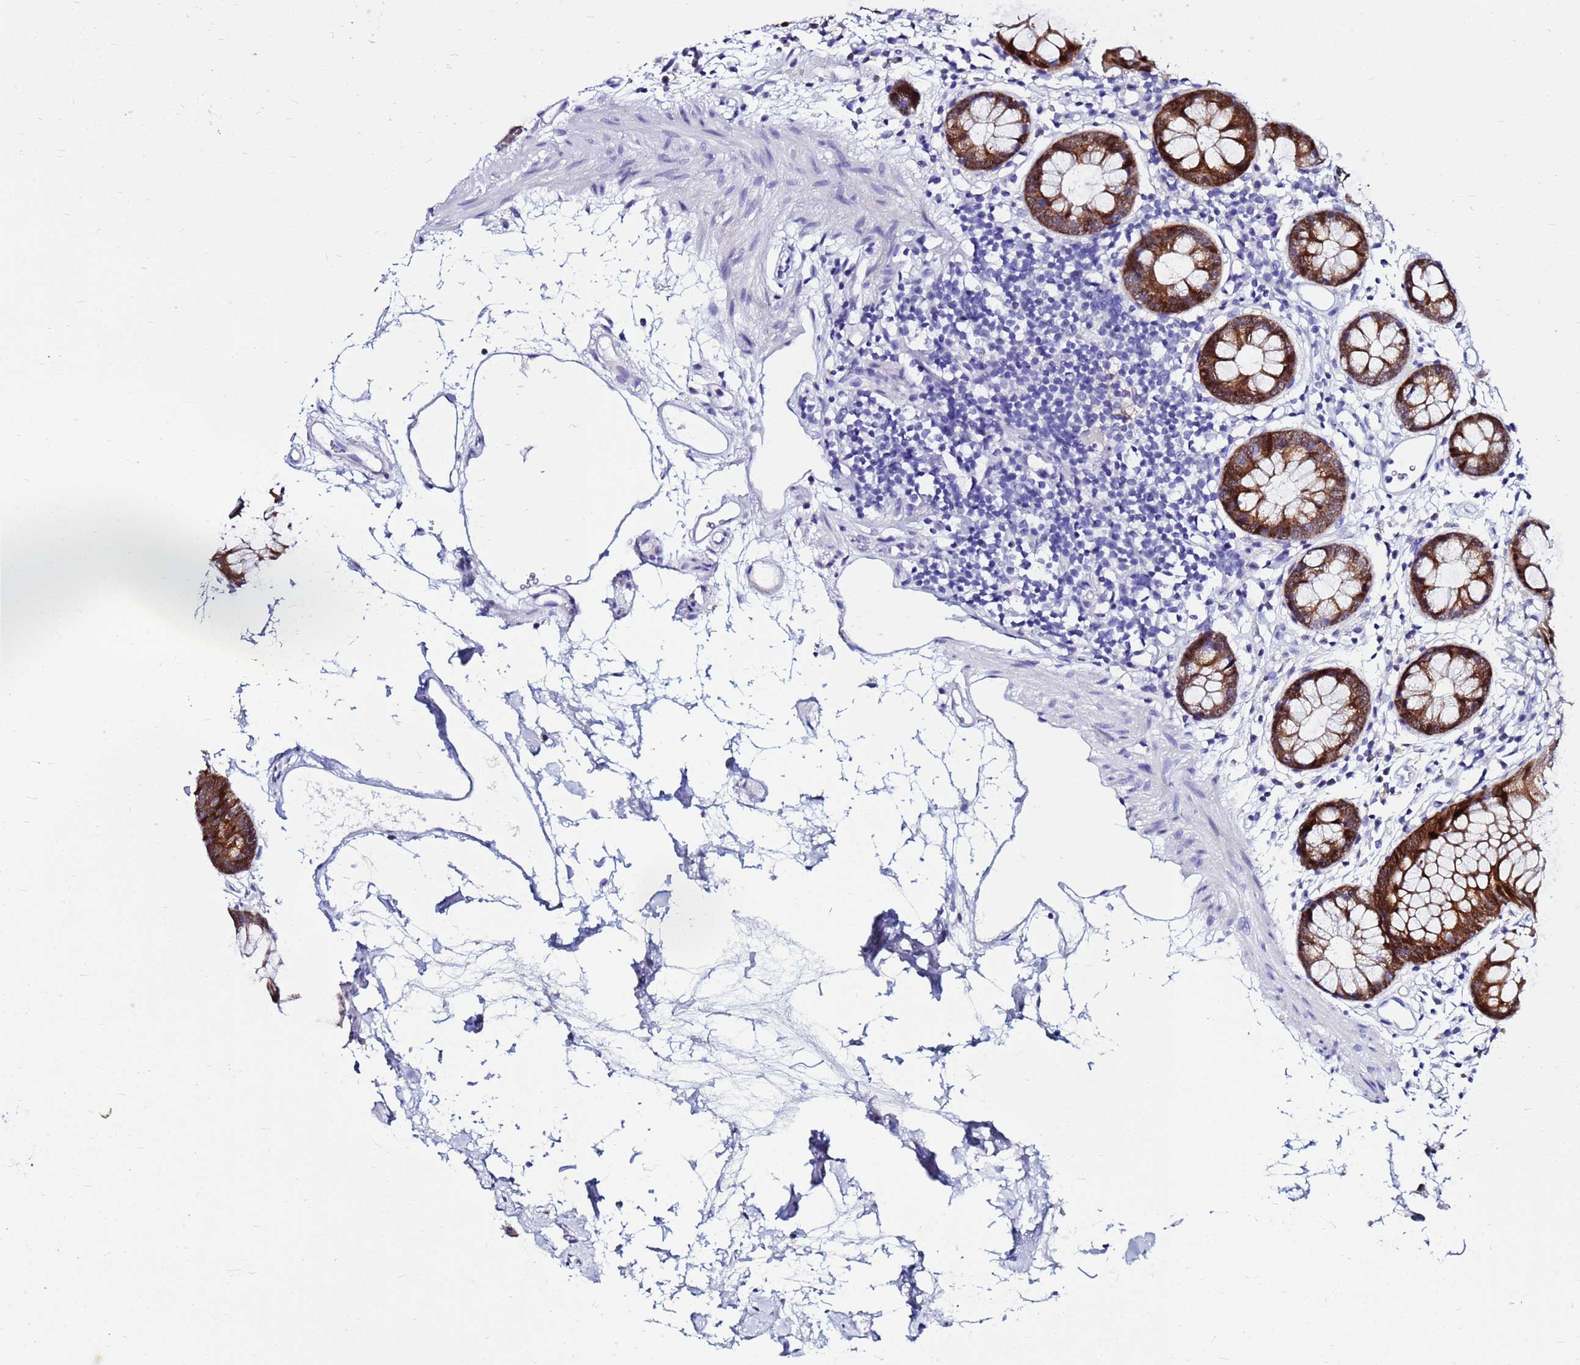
{"staining": {"intensity": "negative", "quantity": "none", "location": "none"}, "tissue": "colon", "cell_type": "Endothelial cells", "image_type": "normal", "snomed": [{"axis": "morphology", "description": "Normal tissue, NOS"}, {"axis": "topography", "description": "Colon"}], "caption": "Immunohistochemistry photomicrograph of benign colon stained for a protein (brown), which exhibits no expression in endothelial cells.", "gene": "PPP1R14C", "patient": {"sex": "female", "age": 84}}